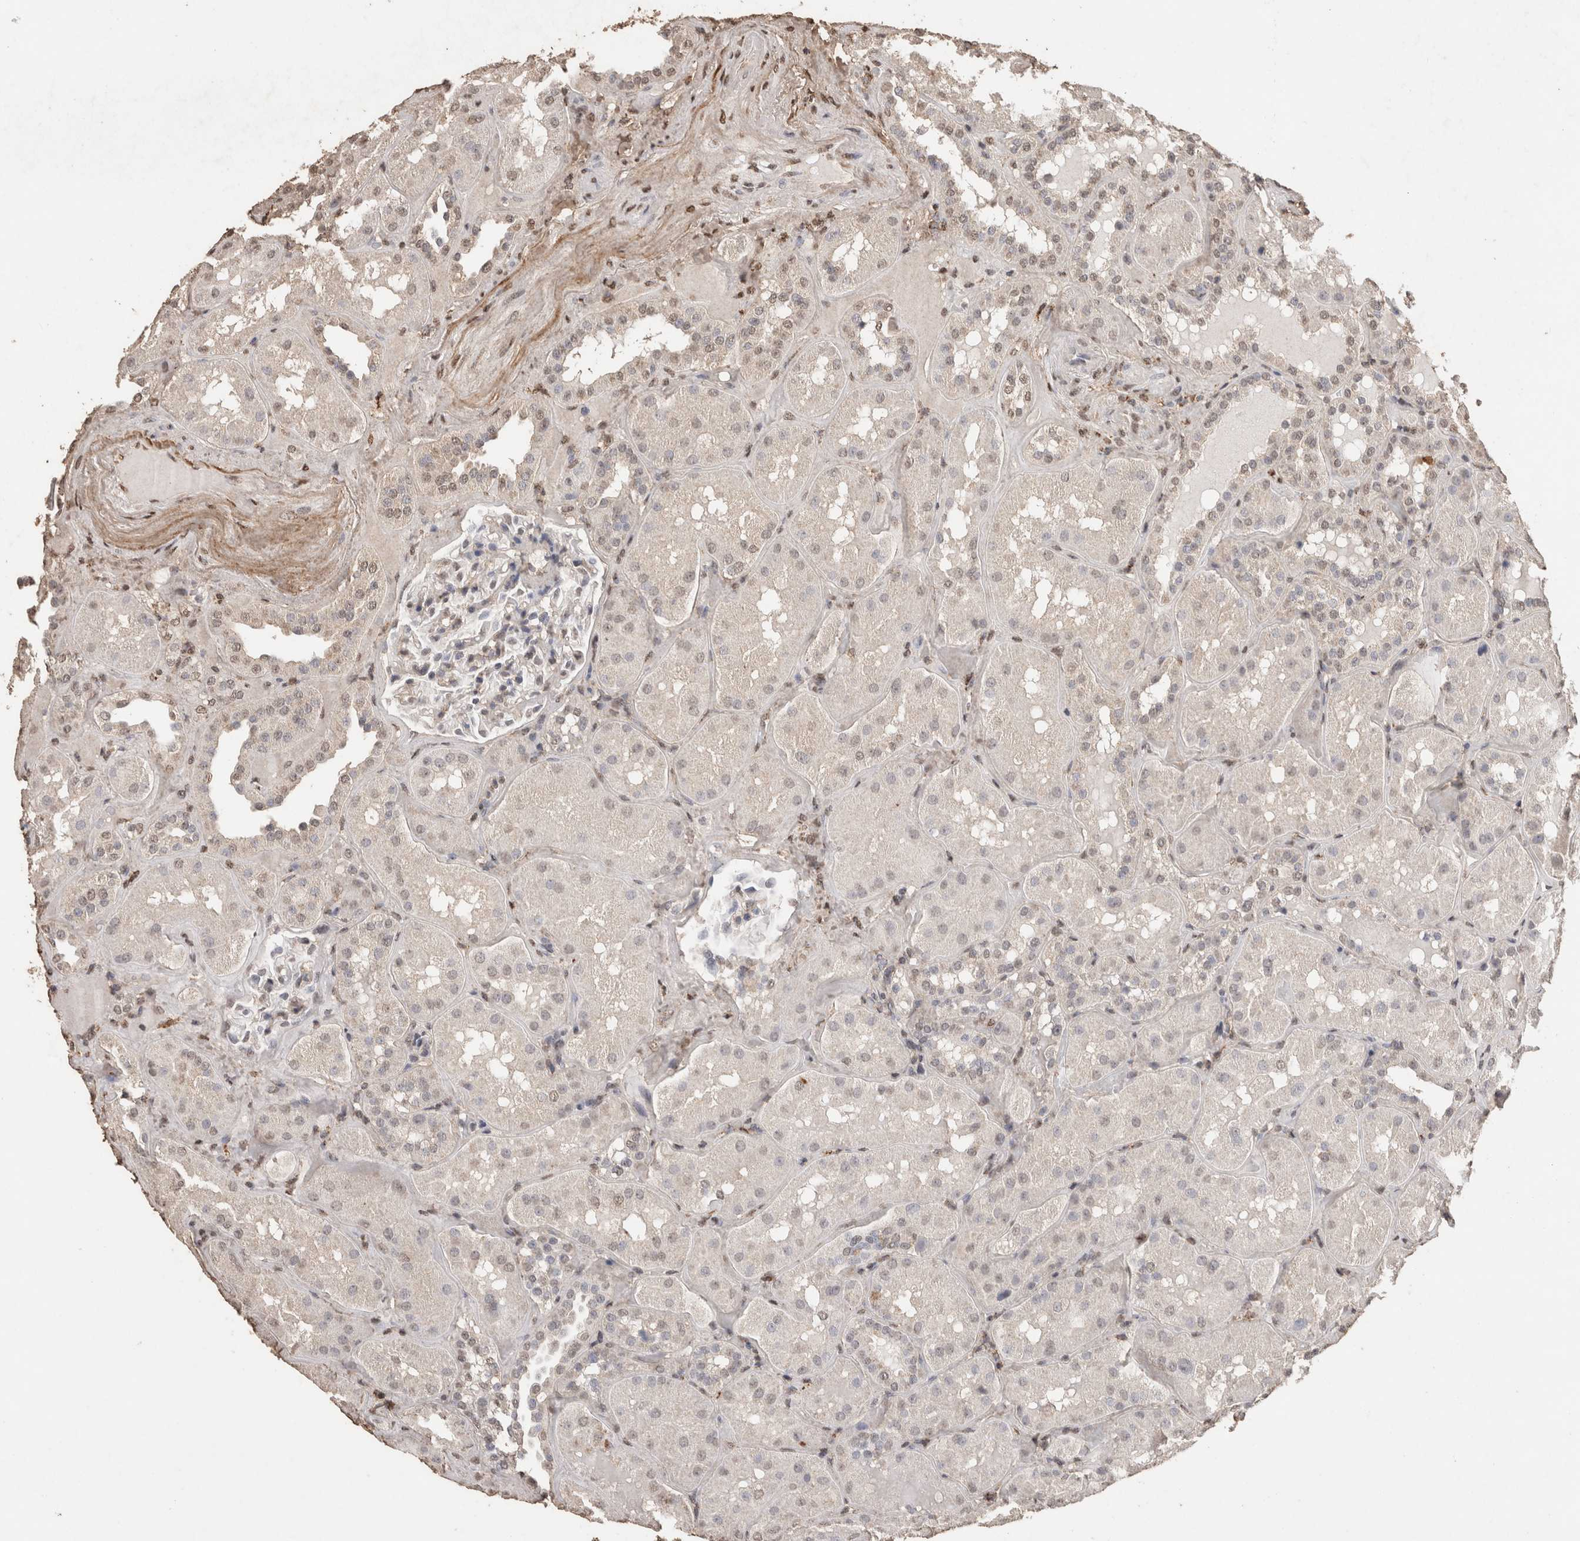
{"staining": {"intensity": "negative", "quantity": "none", "location": "none"}, "tissue": "renal cancer", "cell_type": "Tumor cells", "image_type": "cancer", "snomed": [{"axis": "morphology", "description": "Normal tissue, NOS"}, {"axis": "morphology", "description": "Adenocarcinoma, NOS"}, {"axis": "topography", "description": "Kidney"}], "caption": "This photomicrograph is of adenocarcinoma (renal) stained with immunohistochemistry to label a protein in brown with the nuclei are counter-stained blue. There is no staining in tumor cells.", "gene": "C1QTNF5", "patient": {"sex": "female", "age": 72}}